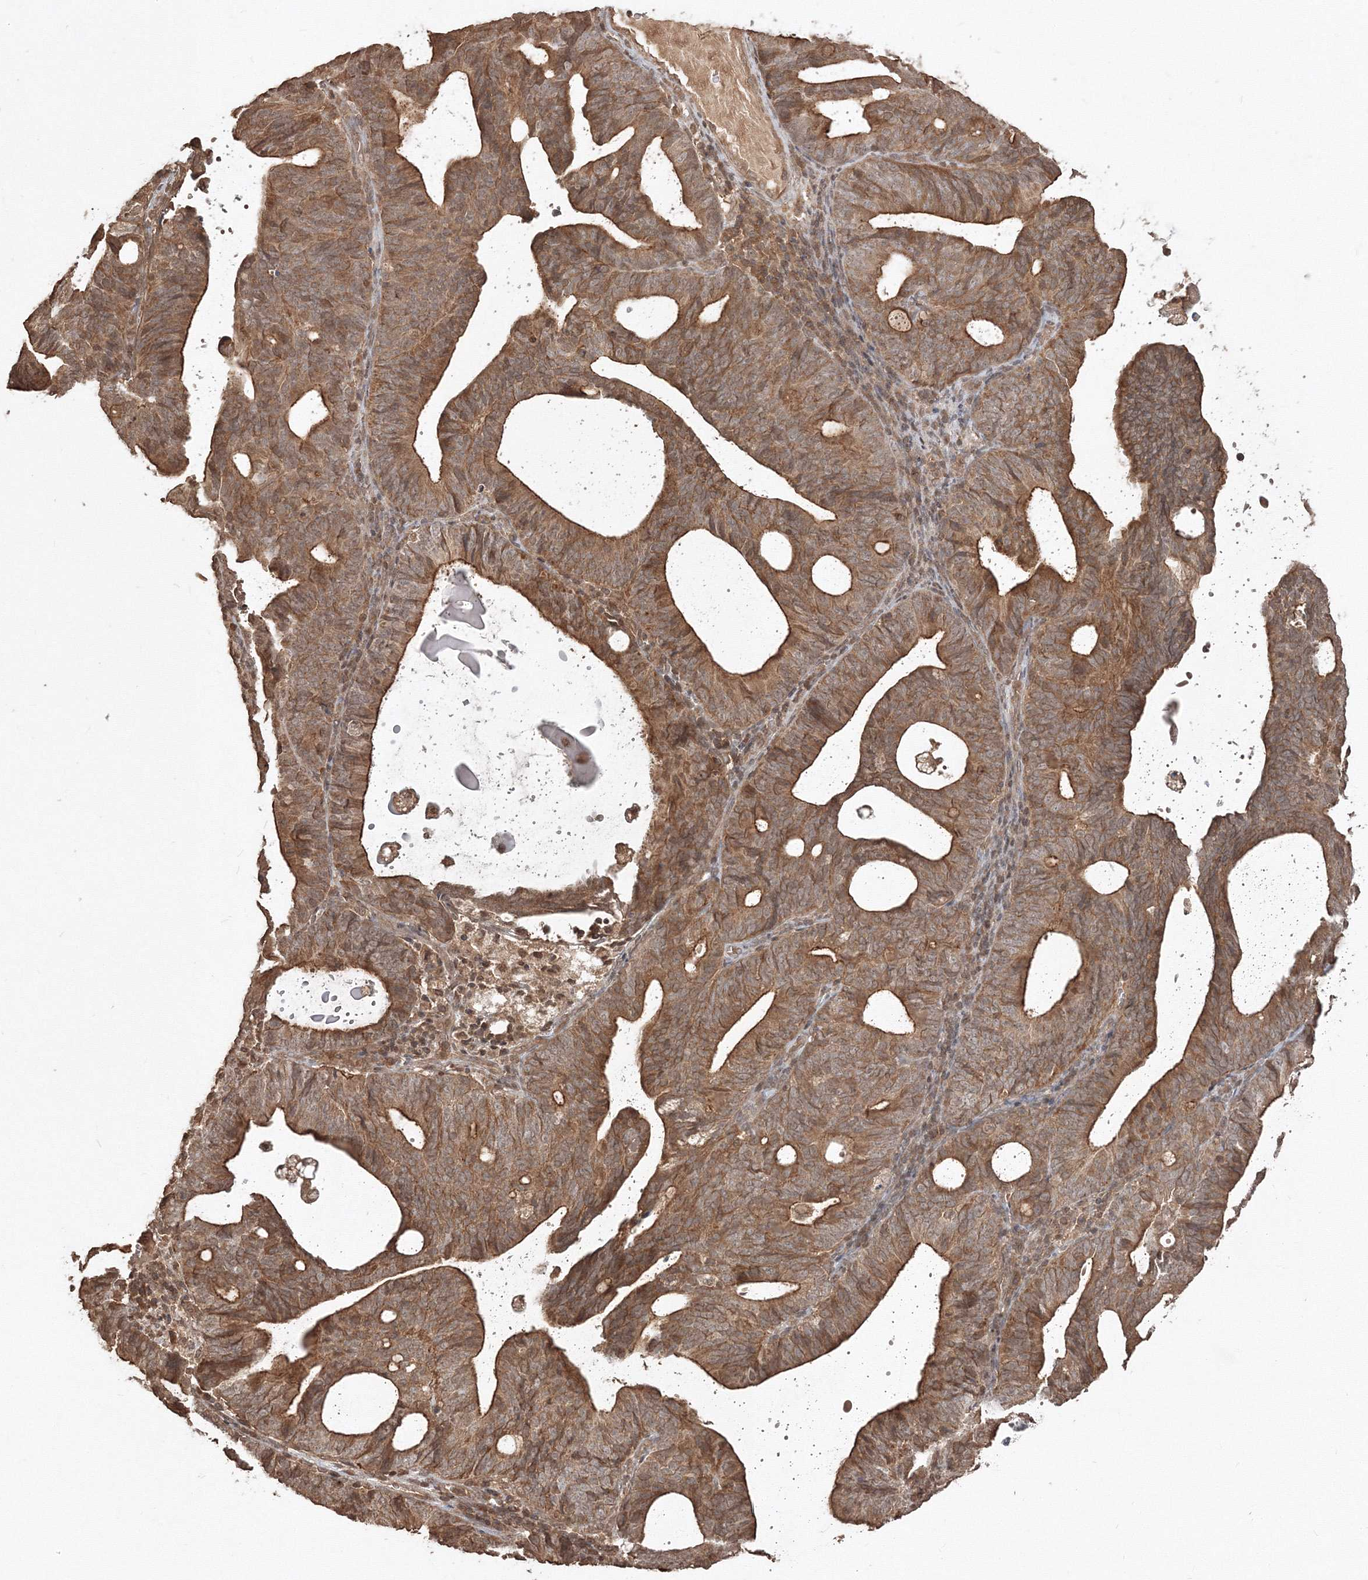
{"staining": {"intensity": "weak", "quantity": ">75%", "location": "cytoplasmic/membranous"}, "tissue": "endometrial cancer", "cell_type": "Tumor cells", "image_type": "cancer", "snomed": [{"axis": "morphology", "description": "Adenocarcinoma, NOS"}, {"axis": "topography", "description": "Uterus"}], "caption": "Endometrial cancer stained with DAB IHC exhibits low levels of weak cytoplasmic/membranous positivity in about >75% of tumor cells.", "gene": "CCDC122", "patient": {"sex": "female", "age": 83}}